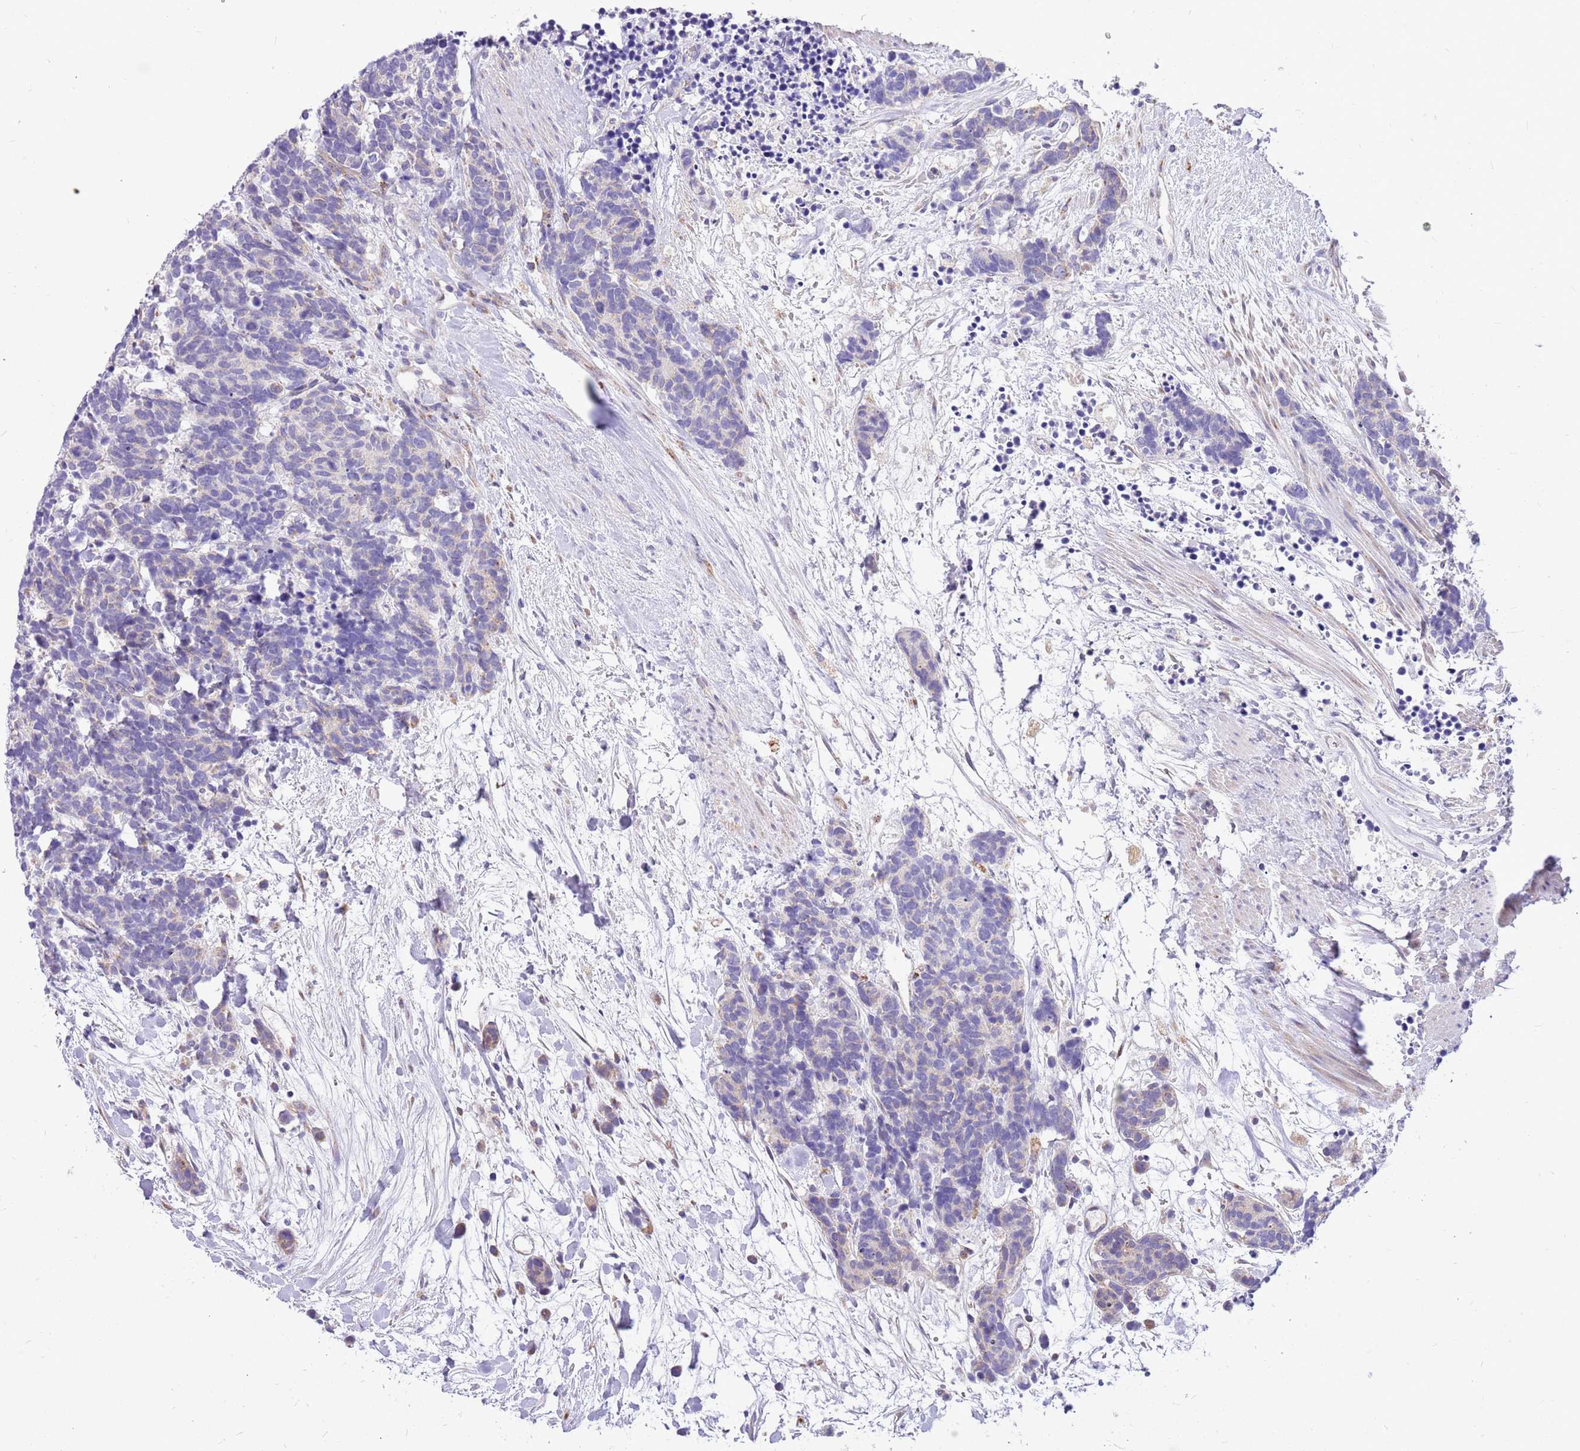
{"staining": {"intensity": "negative", "quantity": "none", "location": "none"}, "tissue": "carcinoid", "cell_type": "Tumor cells", "image_type": "cancer", "snomed": [{"axis": "morphology", "description": "Carcinoma, NOS"}, {"axis": "morphology", "description": "Carcinoid, malignant, NOS"}, {"axis": "topography", "description": "Prostate"}], "caption": "Tumor cells show no significant positivity in carcinoid.", "gene": "COX17", "patient": {"sex": "male", "age": 57}}